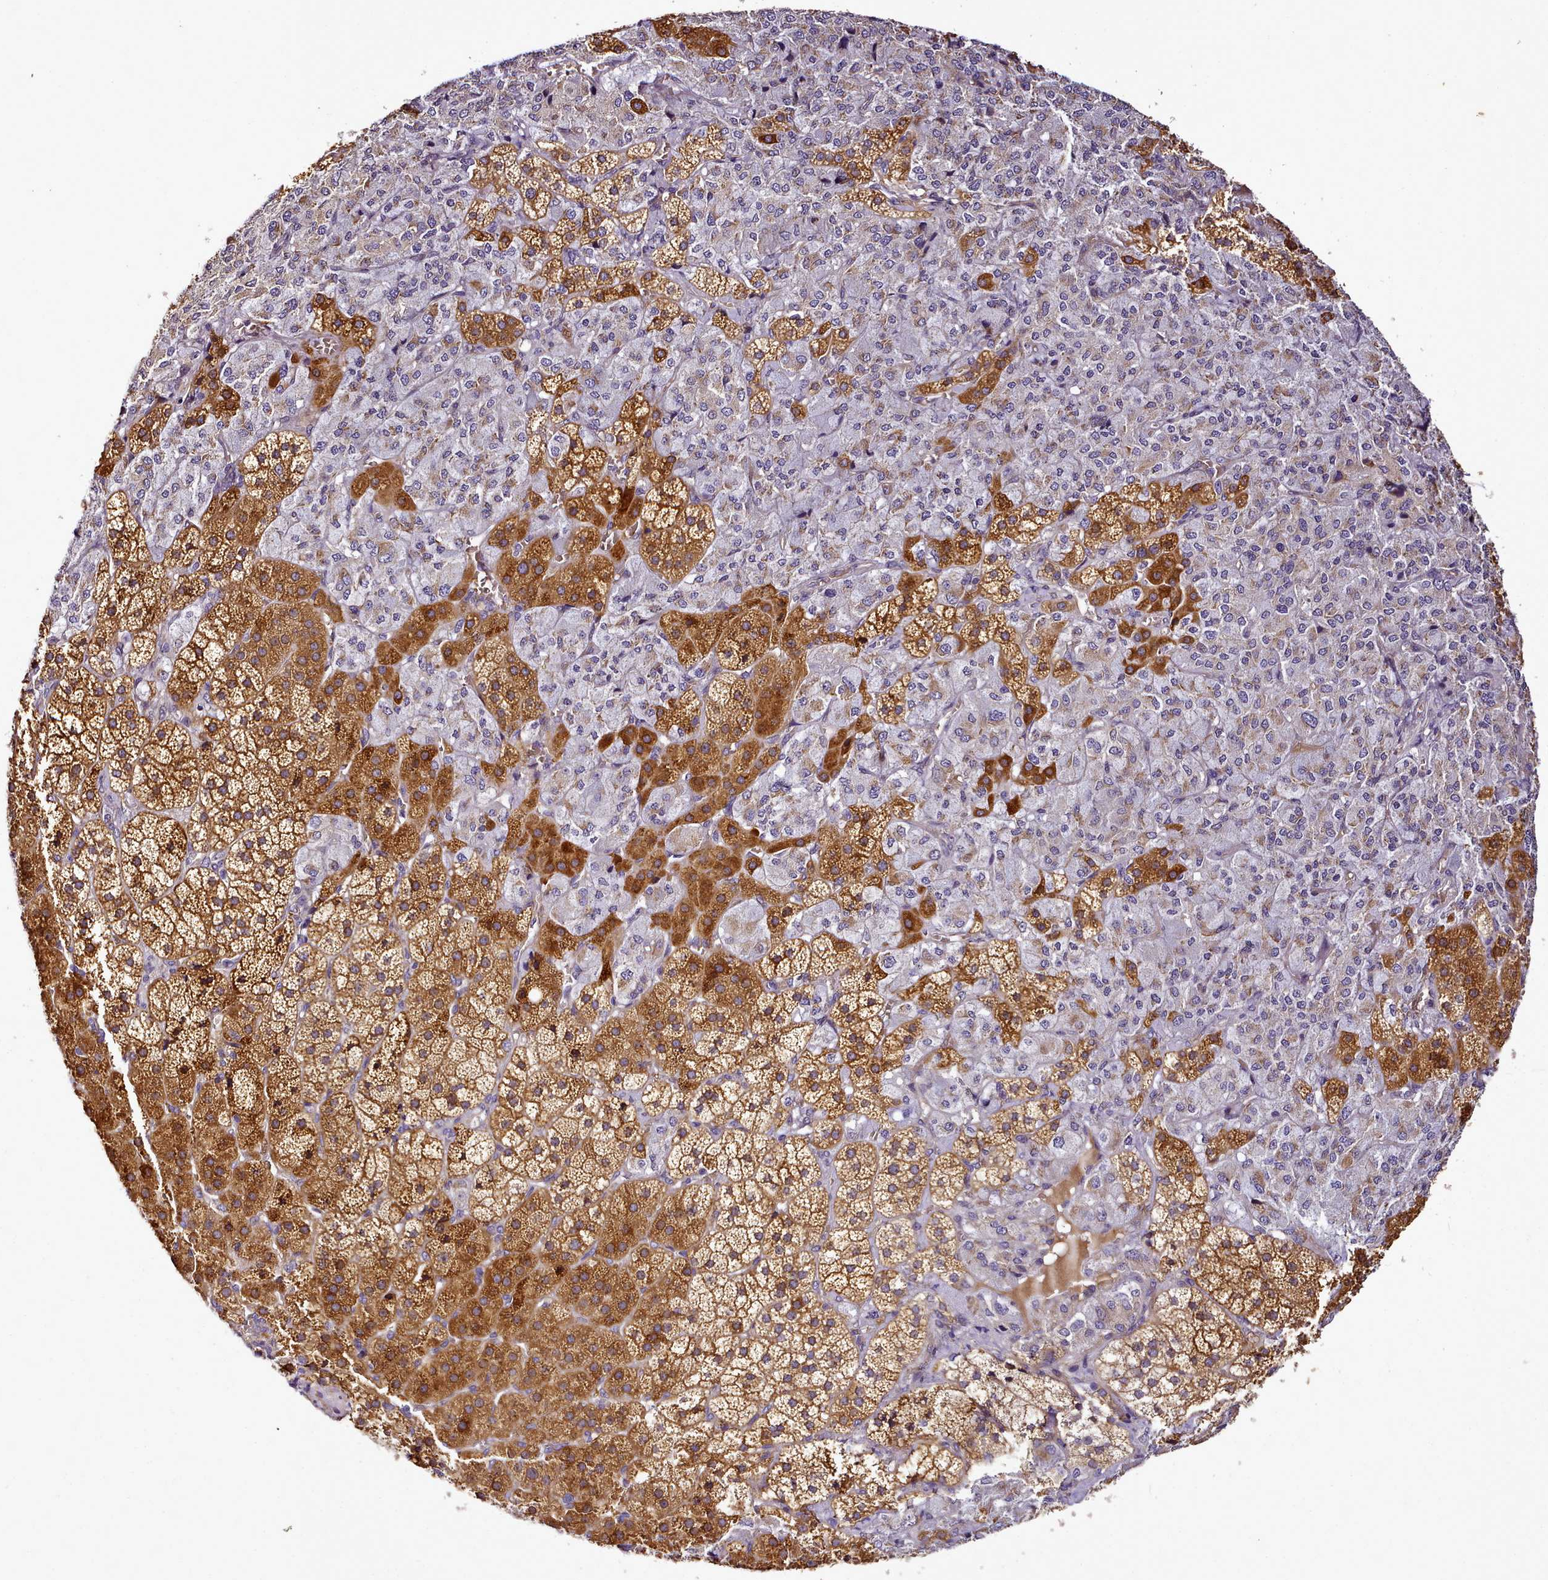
{"staining": {"intensity": "strong", "quantity": "25%-75%", "location": "cytoplasmic/membranous"}, "tissue": "adrenal gland", "cell_type": "Glandular cells", "image_type": "normal", "snomed": [{"axis": "morphology", "description": "Normal tissue, NOS"}, {"axis": "topography", "description": "Adrenal gland"}], "caption": "Immunohistochemistry (DAB (3,3'-diaminobenzidine)) staining of benign human adrenal gland displays strong cytoplasmic/membranous protein positivity in about 25%-75% of glandular cells. The staining is performed using DAB (3,3'-diaminobenzidine) brown chromogen to label protein expression. The nuclei are counter-stained blue using hematoxylin.", "gene": "NBPF10", "patient": {"sex": "female", "age": 44}}